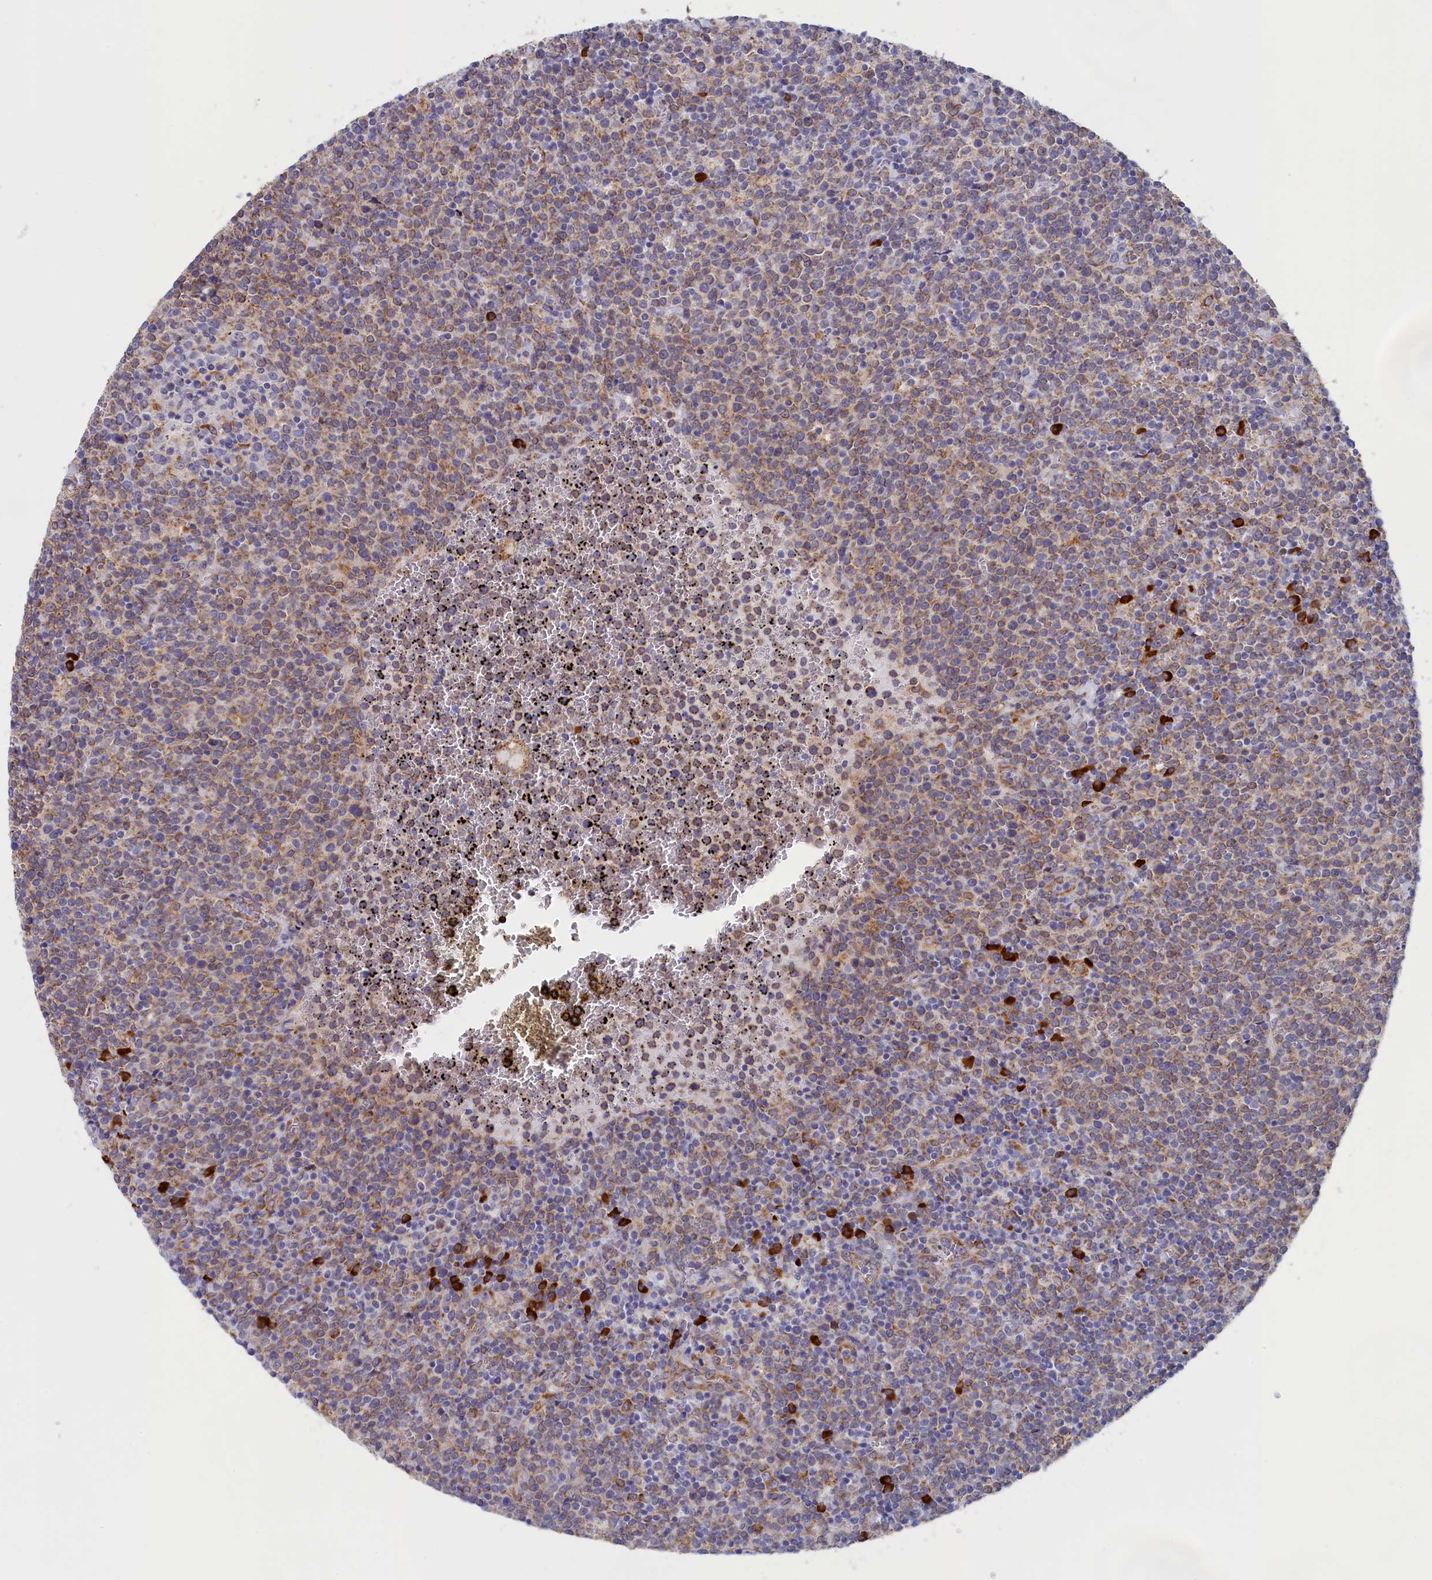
{"staining": {"intensity": "weak", "quantity": "25%-75%", "location": "cytoplasmic/membranous"}, "tissue": "lymphoma", "cell_type": "Tumor cells", "image_type": "cancer", "snomed": [{"axis": "morphology", "description": "Malignant lymphoma, non-Hodgkin's type, High grade"}, {"axis": "topography", "description": "Lymph node"}], "caption": "Protein staining reveals weak cytoplasmic/membranous expression in about 25%-75% of tumor cells in lymphoma.", "gene": "CCDC68", "patient": {"sex": "male", "age": 61}}